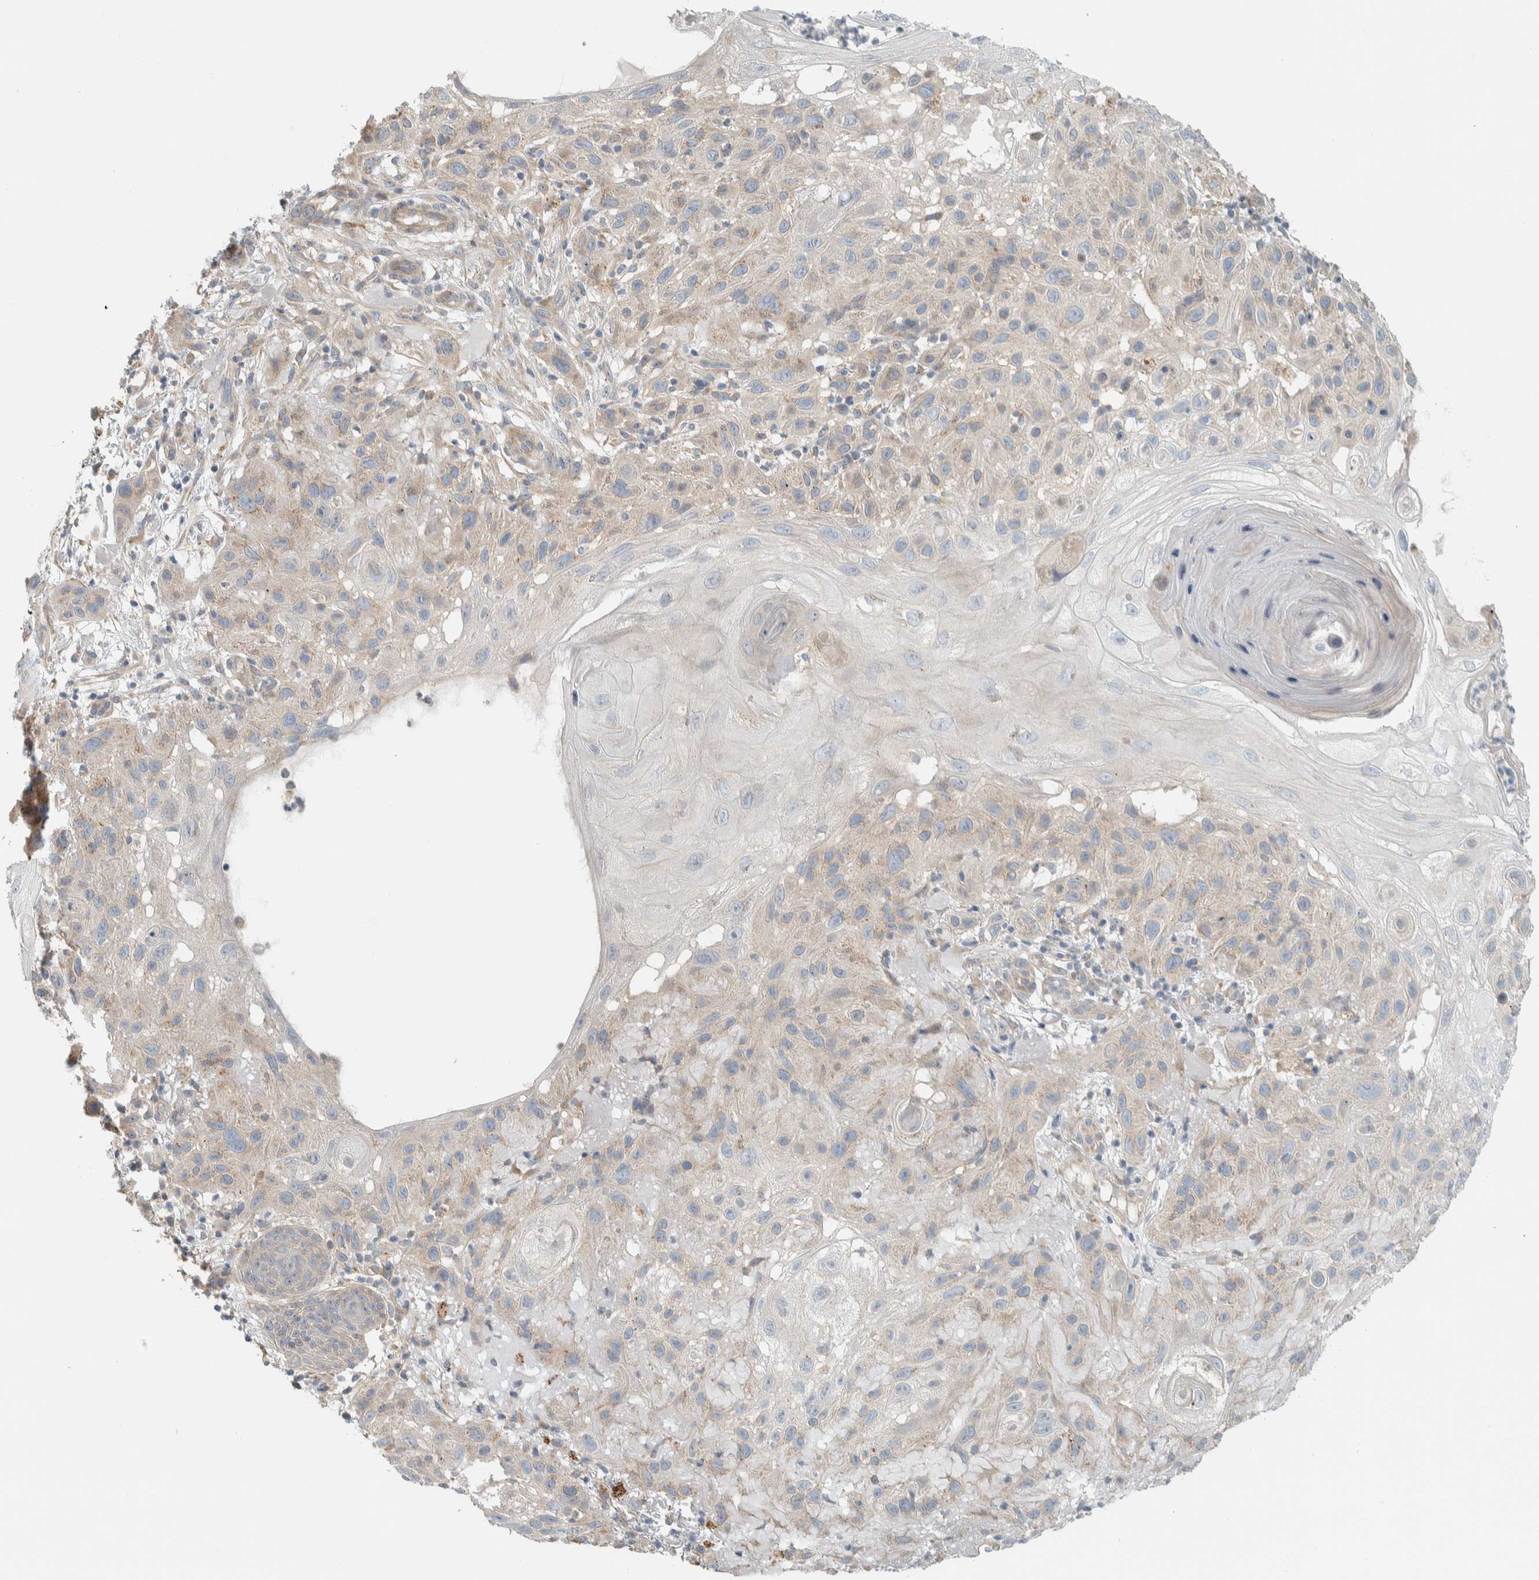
{"staining": {"intensity": "weak", "quantity": "25%-75%", "location": "cytoplasmic/membranous"}, "tissue": "skin cancer", "cell_type": "Tumor cells", "image_type": "cancer", "snomed": [{"axis": "morphology", "description": "Squamous cell carcinoma, NOS"}, {"axis": "topography", "description": "Skin"}], "caption": "IHC micrograph of skin cancer stained for a protein (brown), which demonstrates low levels of weak cytoplasmic/membranous positivity in approximately 25%-75% of tumor cells.", "gene": "HGS", "patient": {"sex": "female", "age": 96}}